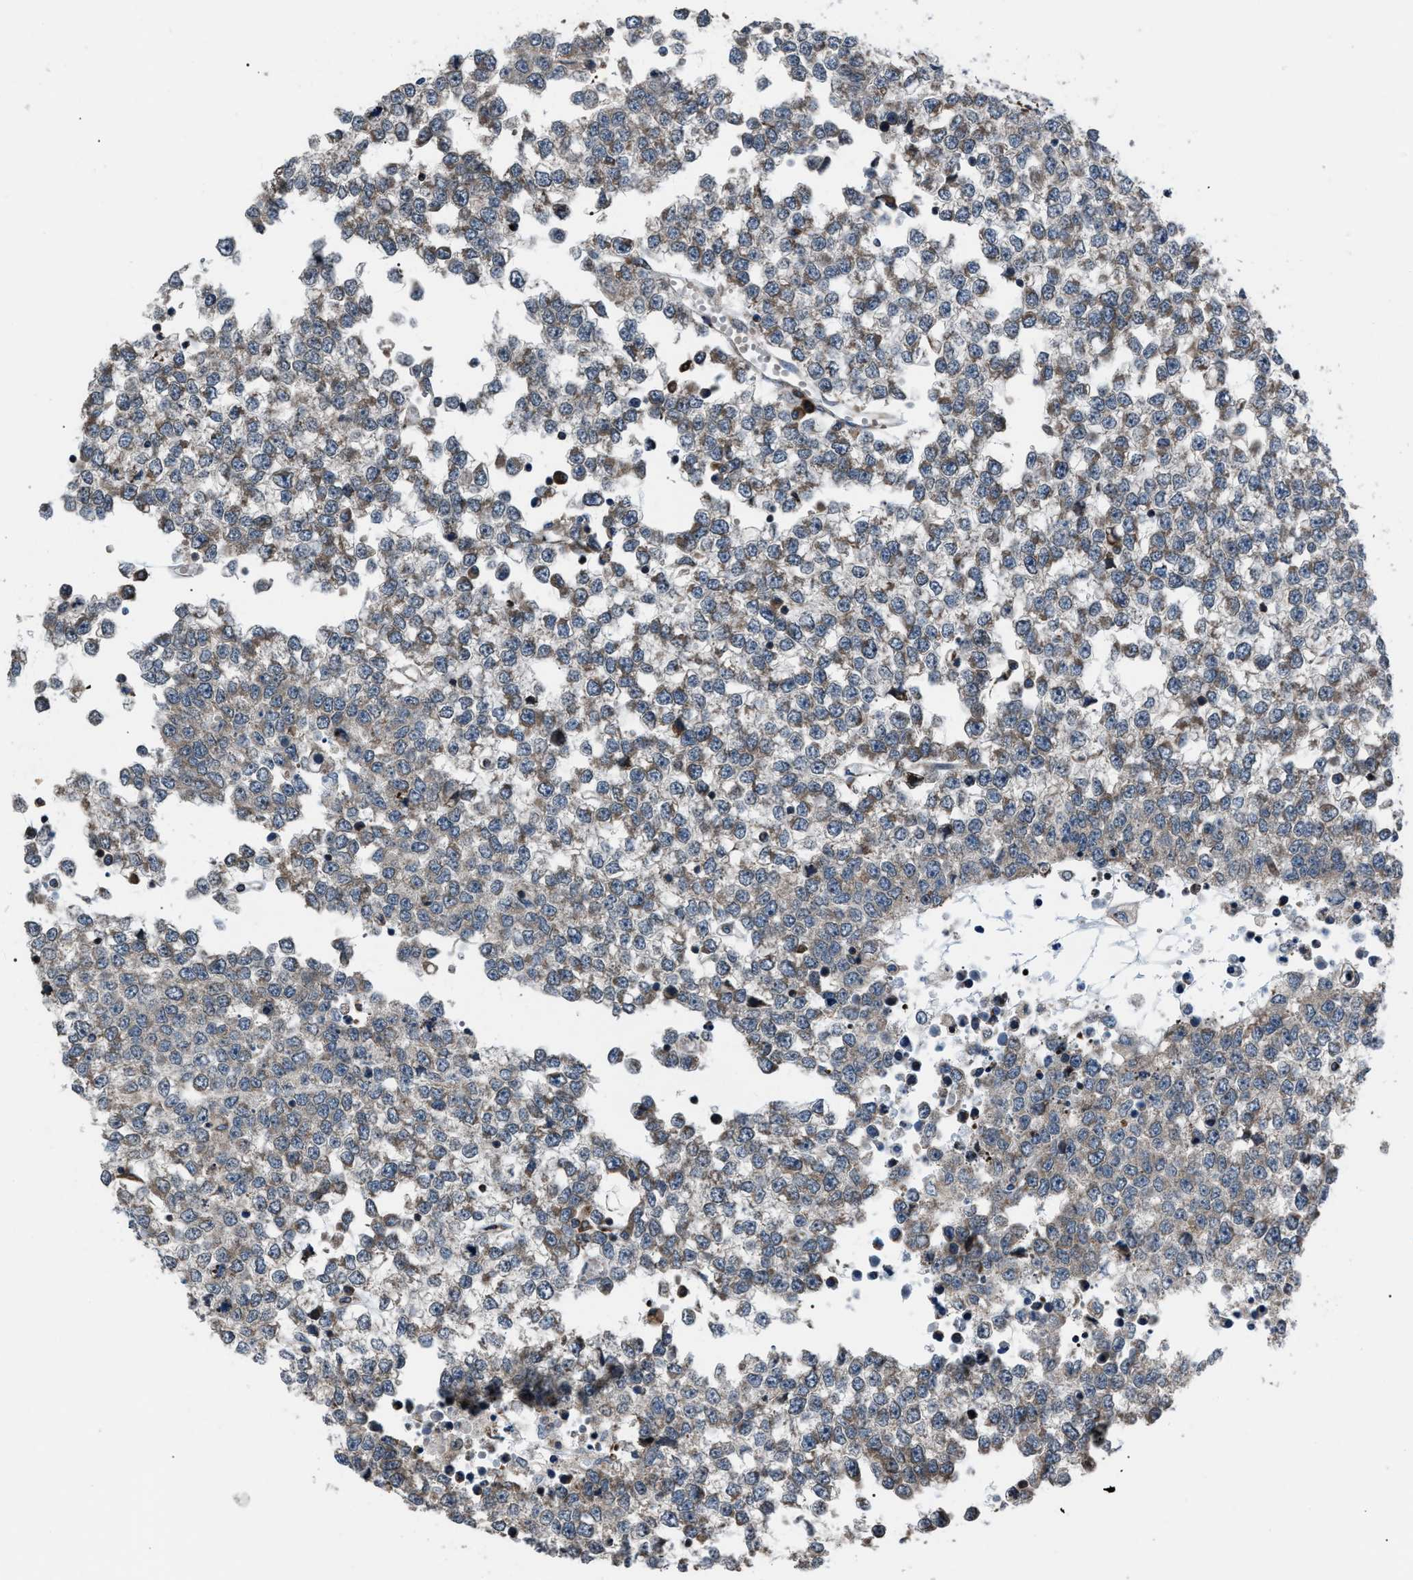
{"staining": {"intensity": "moderate", "quantity": "<25%", "location": "cytoplasmic/membranous"}, "tissue": "testis cancer", "cell_type": "Tumor cells", "image_type": "cancer", "snomed": [{"axis": "morphology", "description": "Seminoma, NOS"}, {"axis": "topography", "description": "Testis"}], "caption": "Testis cancer stained with a brown dye demonstrates moderate cytoplasmic/membranous positive positivity in approximately <25% of tumor cells.", "gene": "AGO2", "patient": {"sex": "male", "age": 65}}